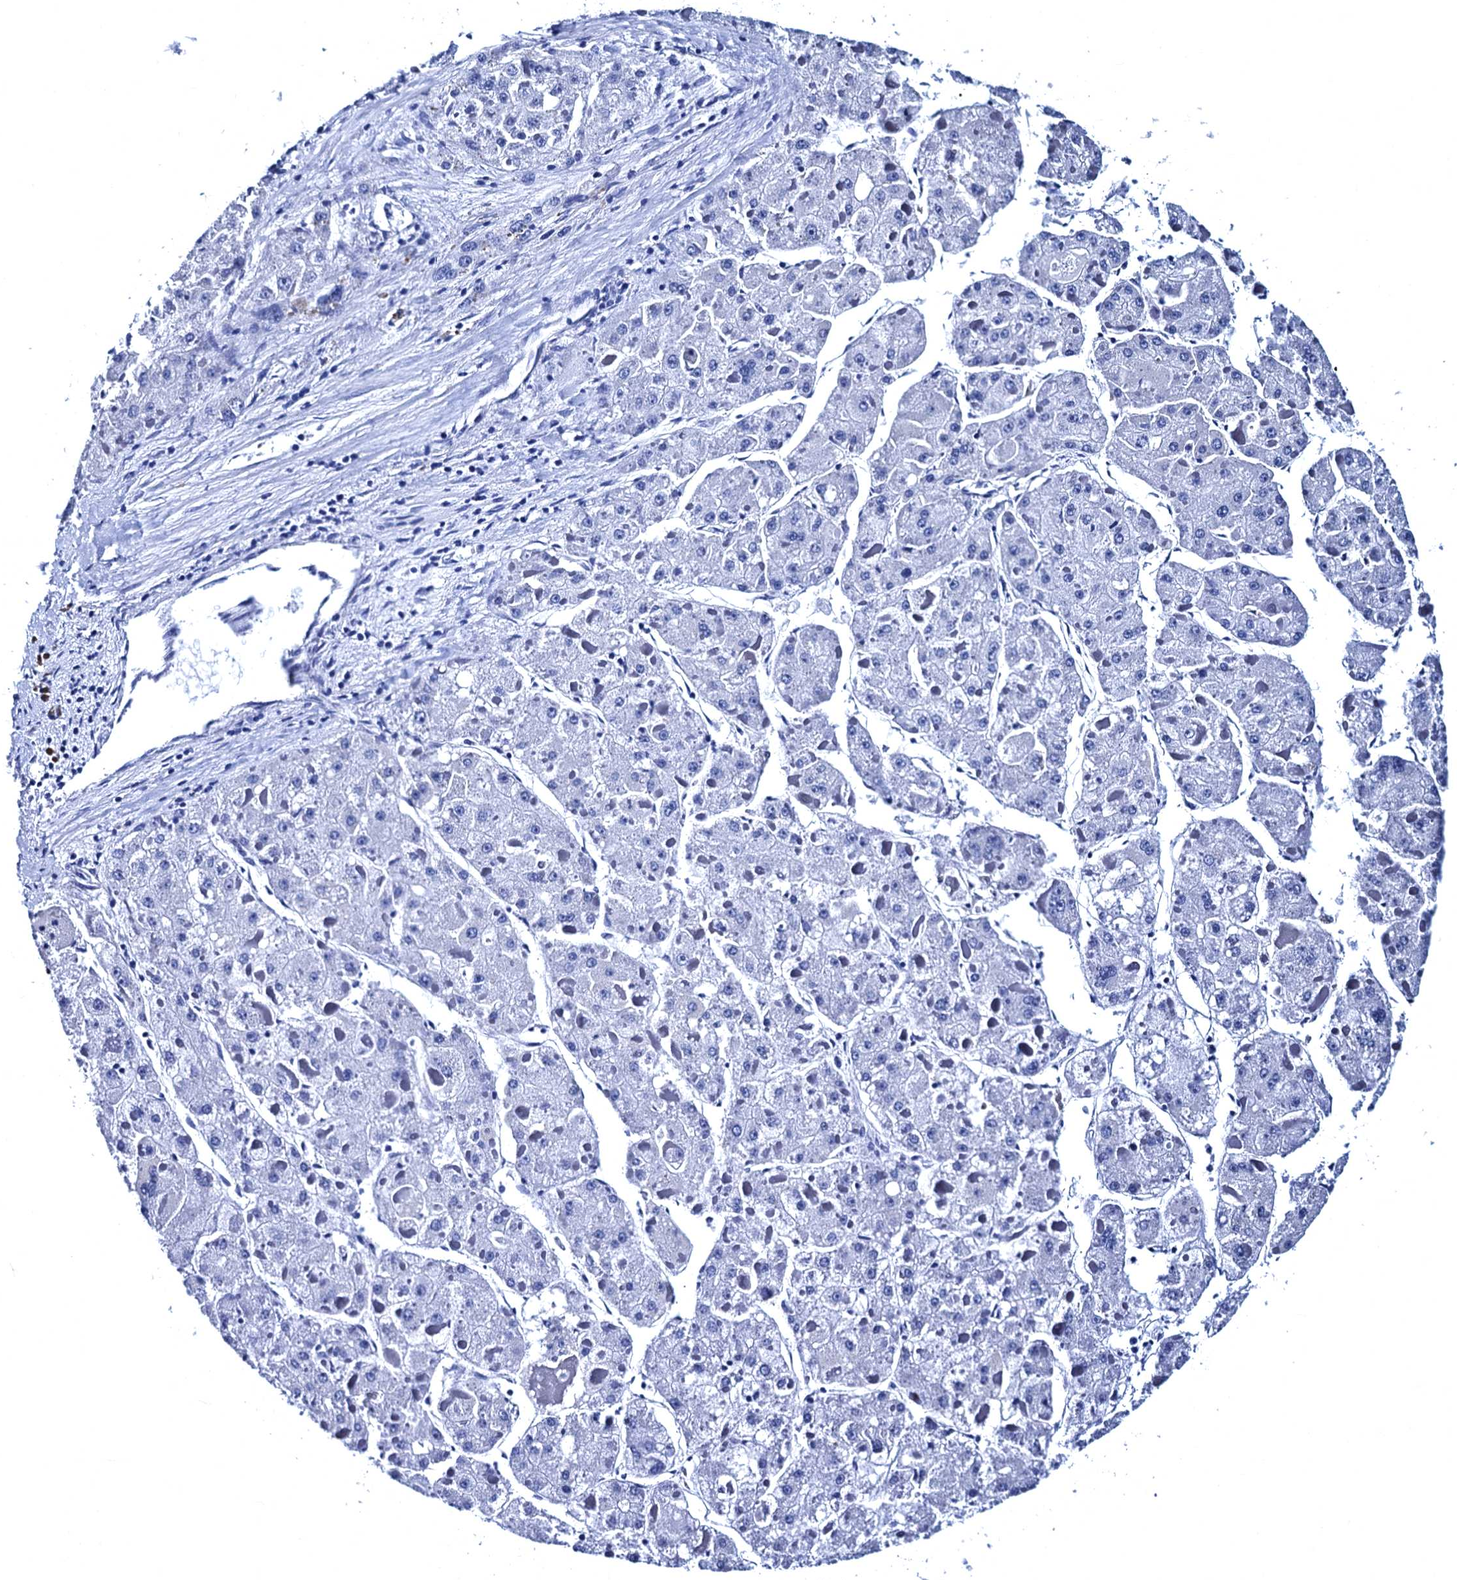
{"staining": {"intensity": "negative", "quantity": "none", "location": "none"}, "tissue": "liver cancer", "cell_type": "Tumor cells", "image_type": "cancer", "snomed": [{"axis": "morphology", "description": "Carcinoma, Hepatocellular, NOS"}, {"axis": "topography", "description": "Liver"}], "caption": "This is a photomicrograph of IHC staining of liver cancer, which shows no expression in tumor cells.", "gene": "MYBPC3", "patient": {"sex": "female", "age": 73}}